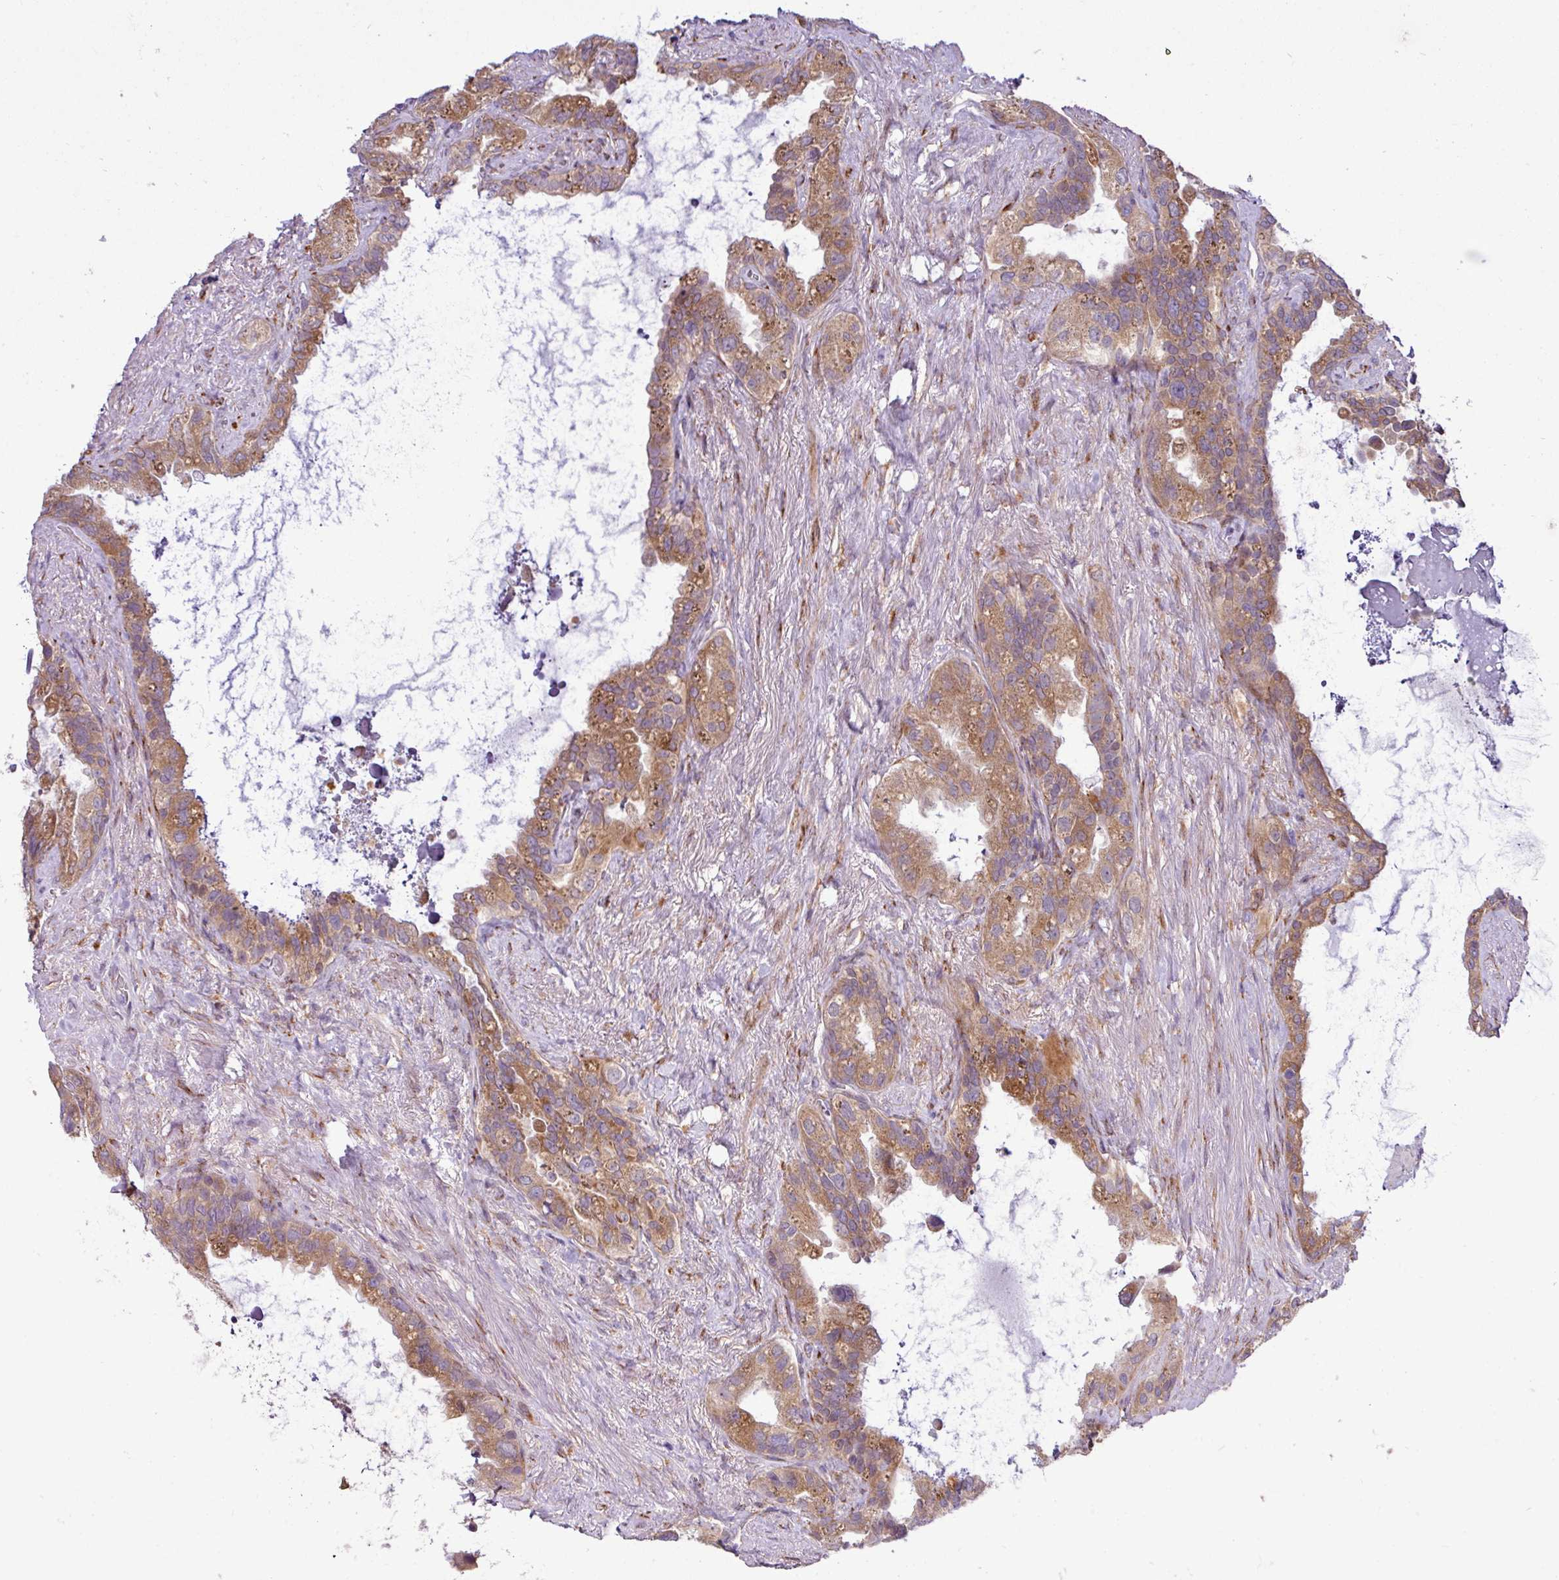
{"staining": {"intensity": "moderate", "quantity": ">75%", "location": "cytoplasmic/membranous"}, "tissue": "seminal vesicle", "cell_type": "Glandular cells", "image_type": "normal", "snomed": [{"axis": "morphology", "description": "Normal tissue, NOS"}, {"axis": "topography", "description": "Seminal veicle"}, {"axis": "topography", "description": "Peripheral nerve tissue"}], "caption": "Immunohistochemistry staining of unremarkable seminal vesicle, which demonstrates medium levels of moderate cytoplasmic/membranous positivity in approximately >75% of glandular cells indicating moderate cytoplasmic/membranous protein staining. The staining was performed using DAB (3,3'-diaminobenzidine) (brown) for protein detection and nuclei were counterstained in hematoxylin (blue).", "gene": "TM2D2", "patient": {"sex": "male", "age": 76}}